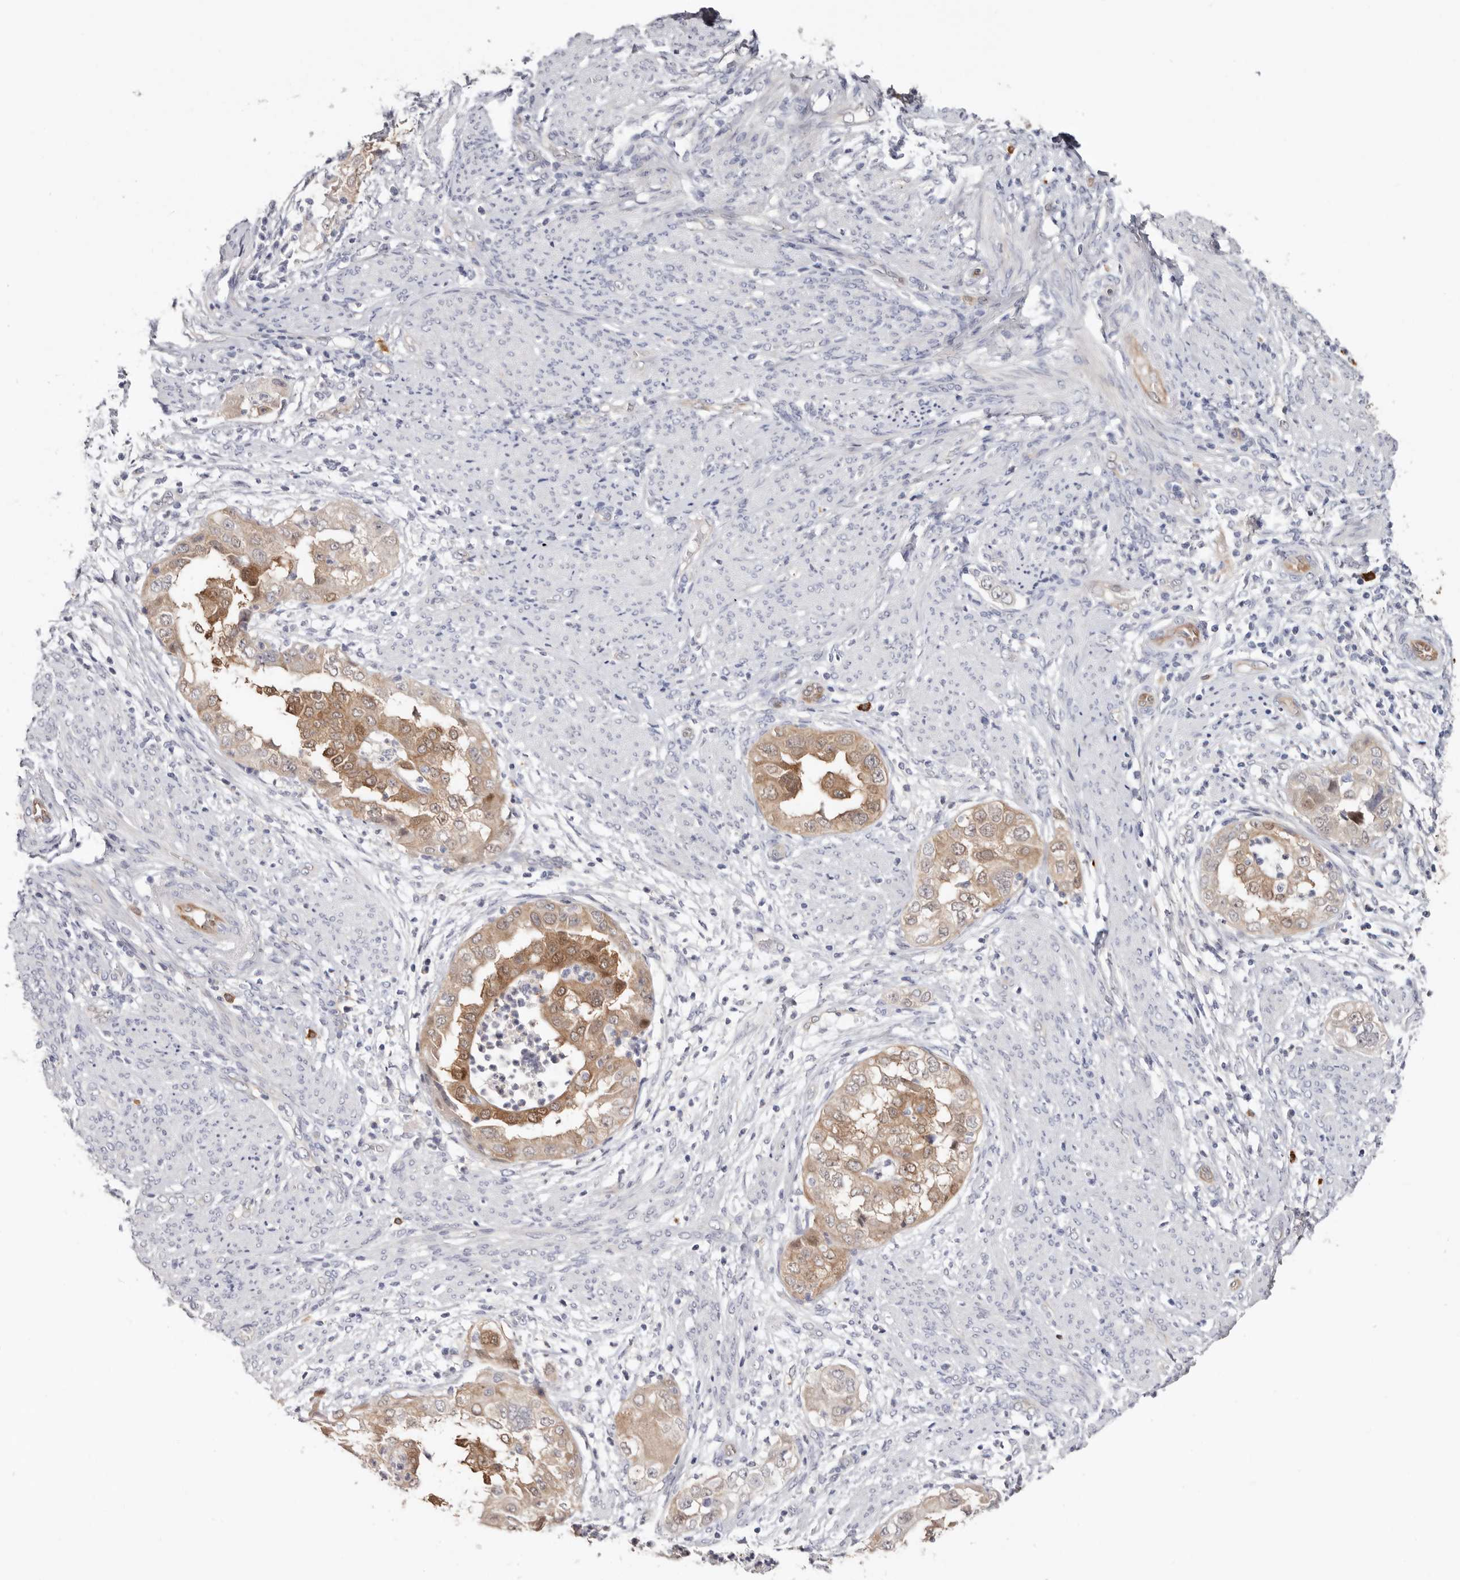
{"staining": {"intensity": "moderate", "quantity": "25%-75%", "location": "cytoplasmic/membranous,nuclear"}, "tissue": "endometrial cancer", "cell_type": "Tumor cells", "image_type": "cancer", "snomed": [{"axis": "morphology", "description": "Adenocarcinoma, NOS"}, {"axis": "topography", "description": "Endometrium"}], "caption": "Moderate cytoplasmic/membranous and nuclear positivity is identified in approximately 25%-75% of tumor cells in adenocarcinoma (endometrial).", "gene": "PKDCC", "patient": {"sex": "female", "age": 85}}